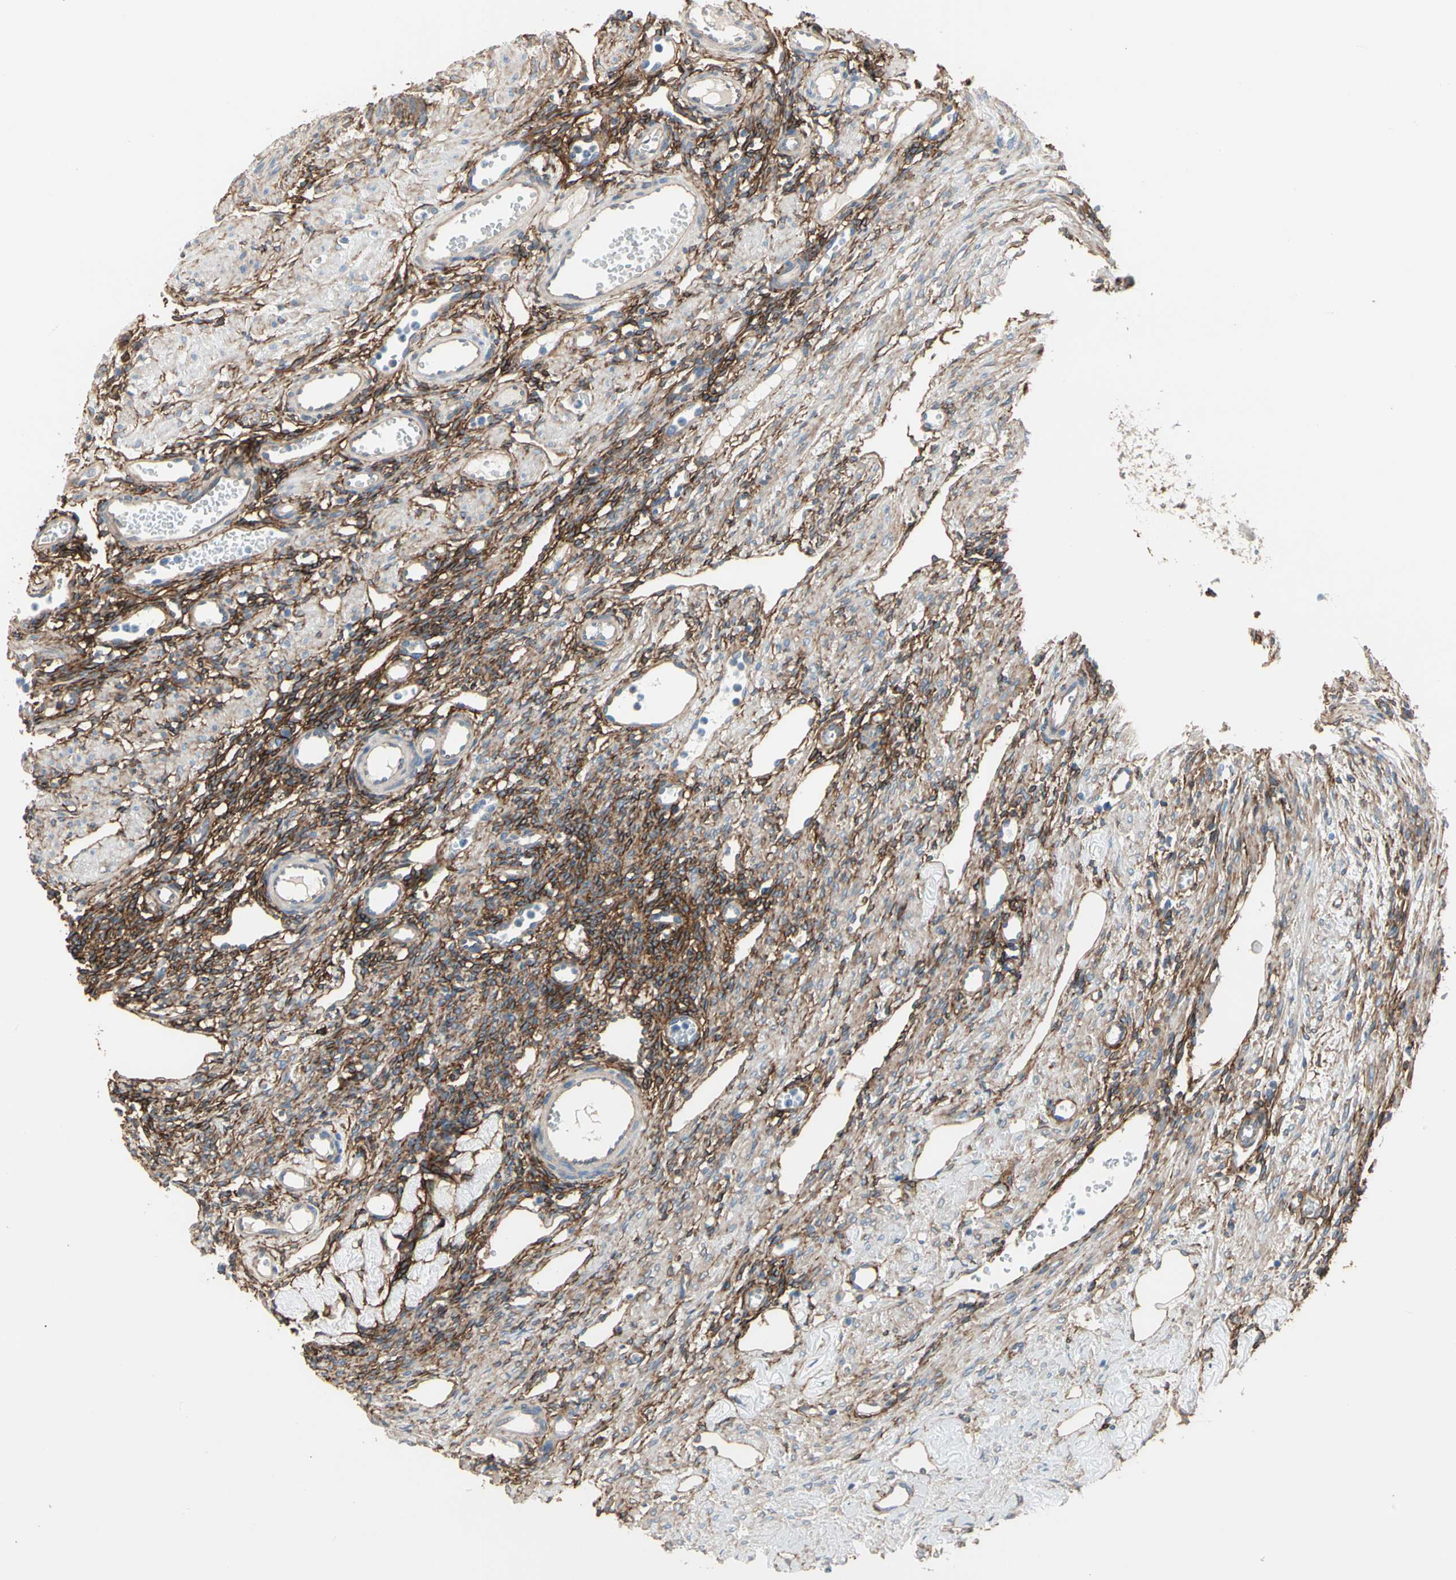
{"staining": {"intensity": "strong", "quantity": ">75%", "location": "cytoplasmic/membranous"}, "tissue": "ovary", "cell_type": "Ovarian stroma cells", "image_type": "normal", "snomed": [{"axis": "morphology", "description": "Normal tissue, NOS"}, {"axis": "topography", "description": "Ovary"}], "caption": "Ovarian stroma cells exhibit high levels of strong cytoplasmic/membranous staining in approximately >75% of cells in normal human ovary. (brown staining indicates protein expression, while blue staining denotes nuclei).", "gene": "EPB41L2", "patient": {"sex": "female", "age": 33}}